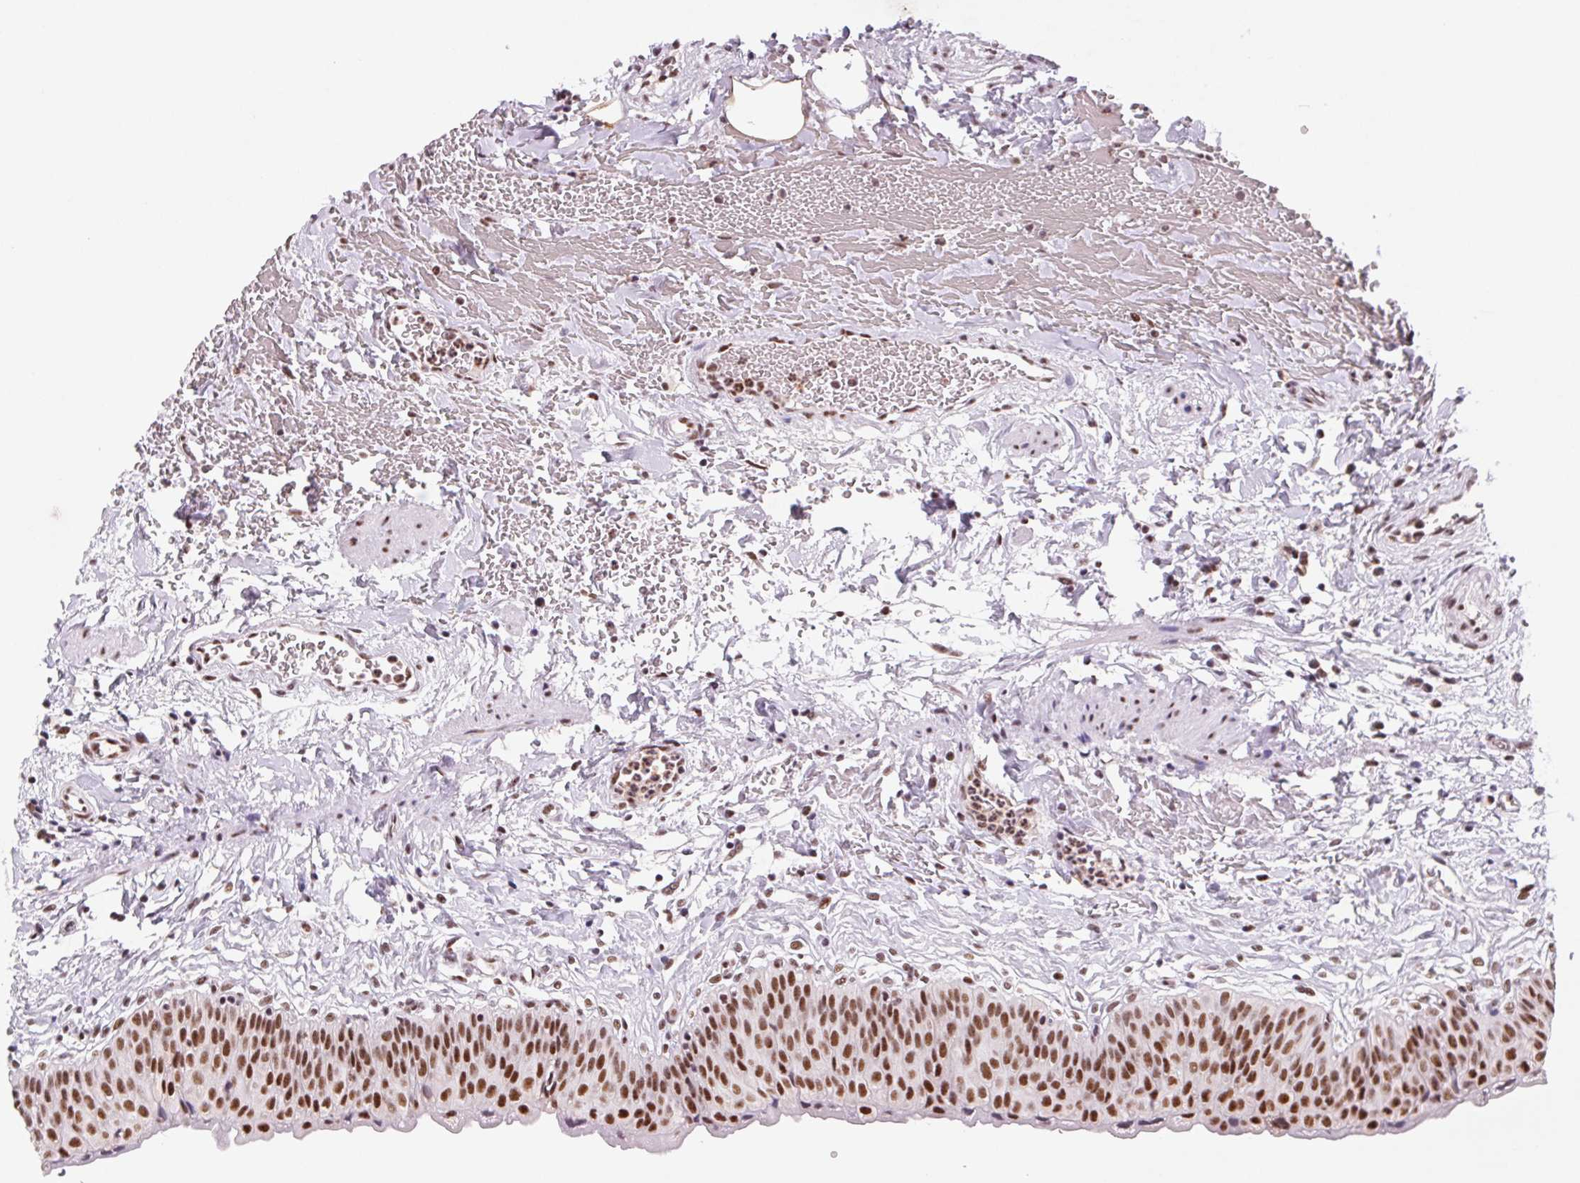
{"staining": {"intensity": "moderate", "quantity": ">75%", "location": "nuclear"}, "tissue": "urinary bladder", "cell_type": "Urothelial cells", "image_type": "normal", "snomed": [{"axis": "morphology", "description": "Normal tissue, NOS"}, {"axis": "topography", "description": "Urinary bladder"}], "caption": "Protein analysis of benign urinary bladder demonstrates moderate nuclear positivity in approximately >75% of urothelial cells.", "gene": "DPPA5", "patient": {"sex": "male", "age": 55}}